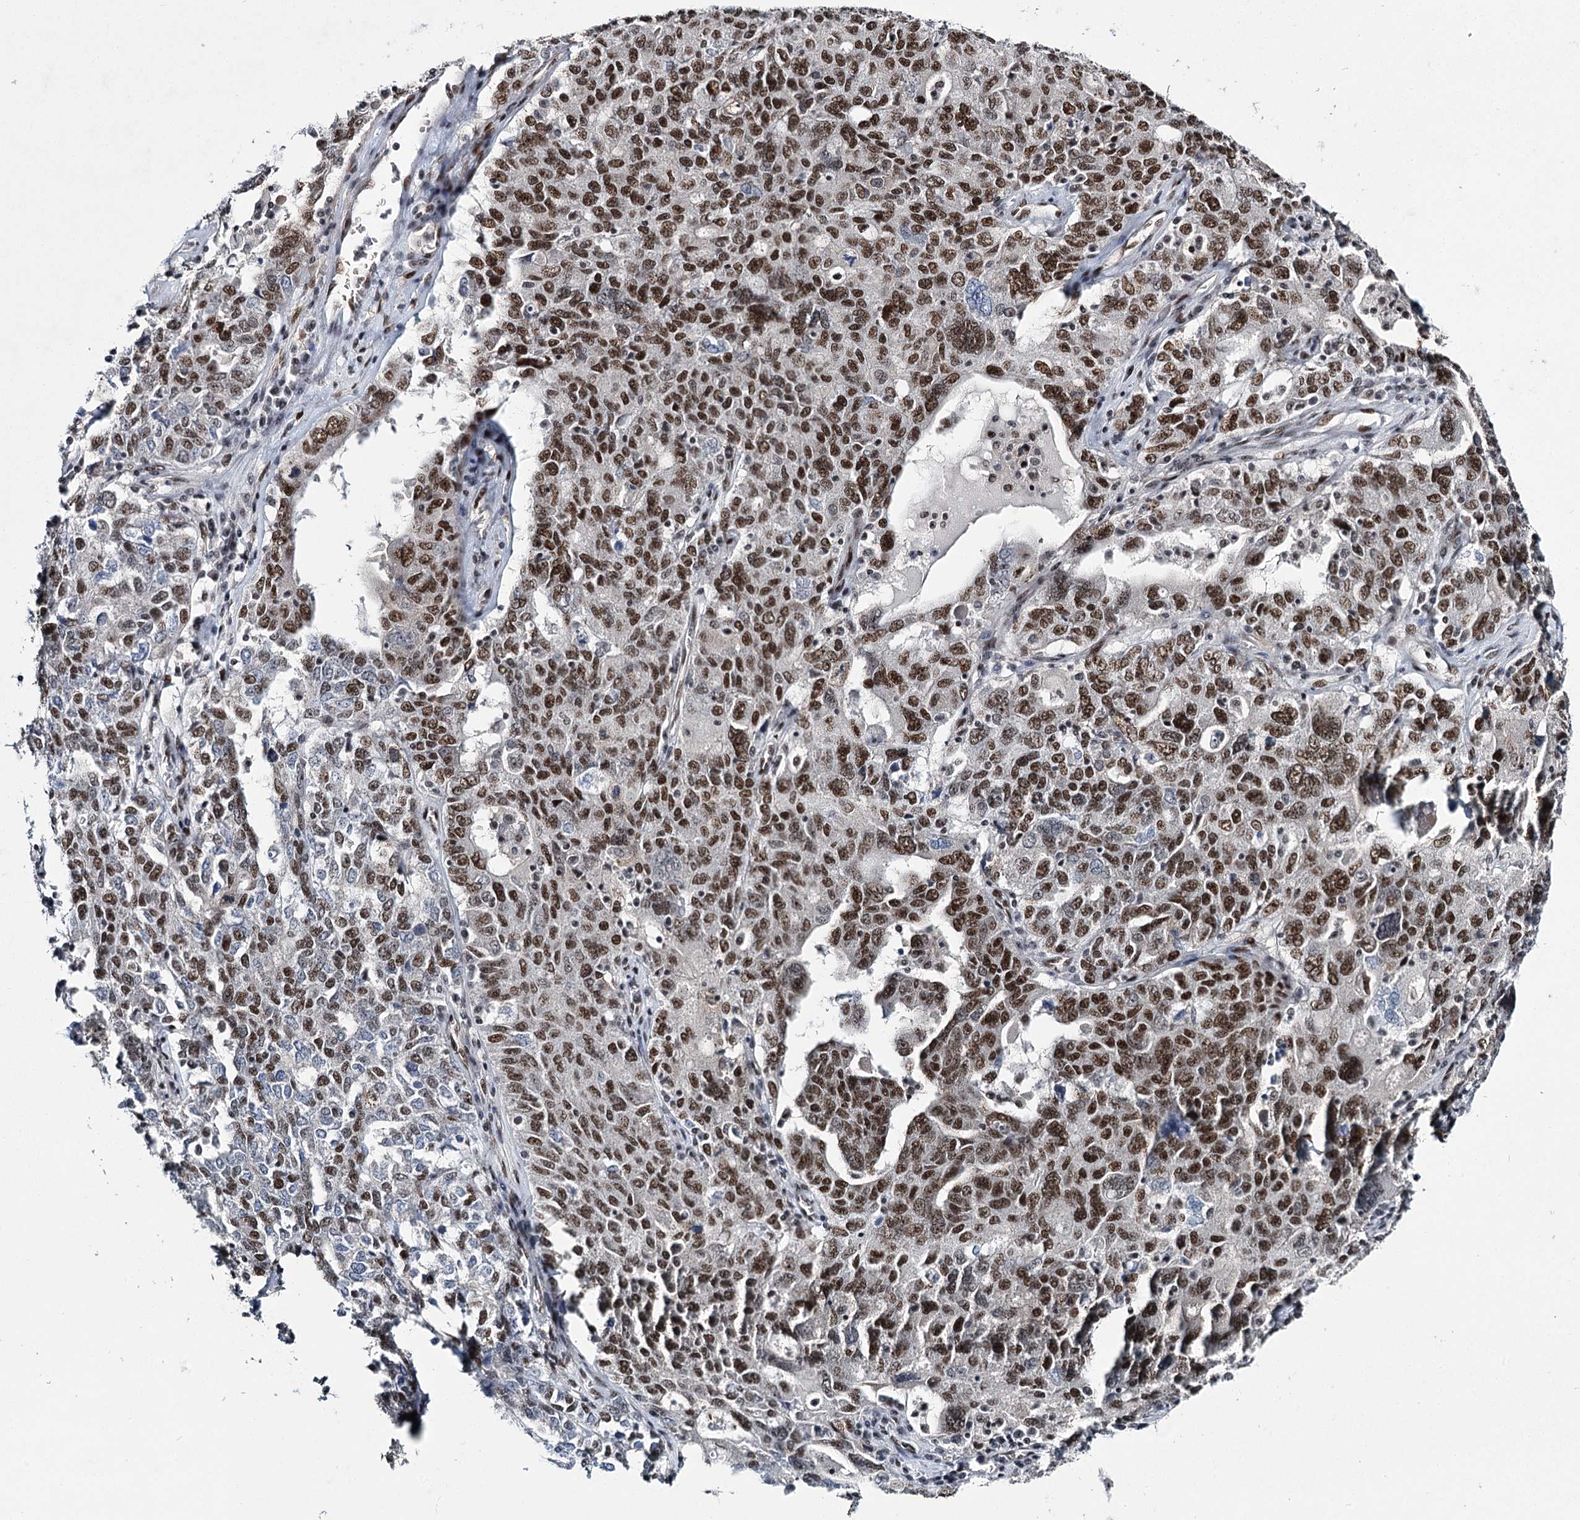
{"staining": {"intensity": "strong", "quantity": ">75%", "location": "nuclear"}, "tissue": "ovarian cancer", "cell_type": "Tumor cells", "image_type": "cancer", "snomed": [{"axis": "morphology", "description": "Carcinoma, endometroid"}, {"axis": "topography", "description": "Ovary"}], "caption": "DAB immunohistochemical staining of endometroid carcinoma (ovarian) shows strong nuclear protein positivity in about >75% of tumor cells.", "gene": "SCAF8", "patient": {"sex": "female", "age": 62}}